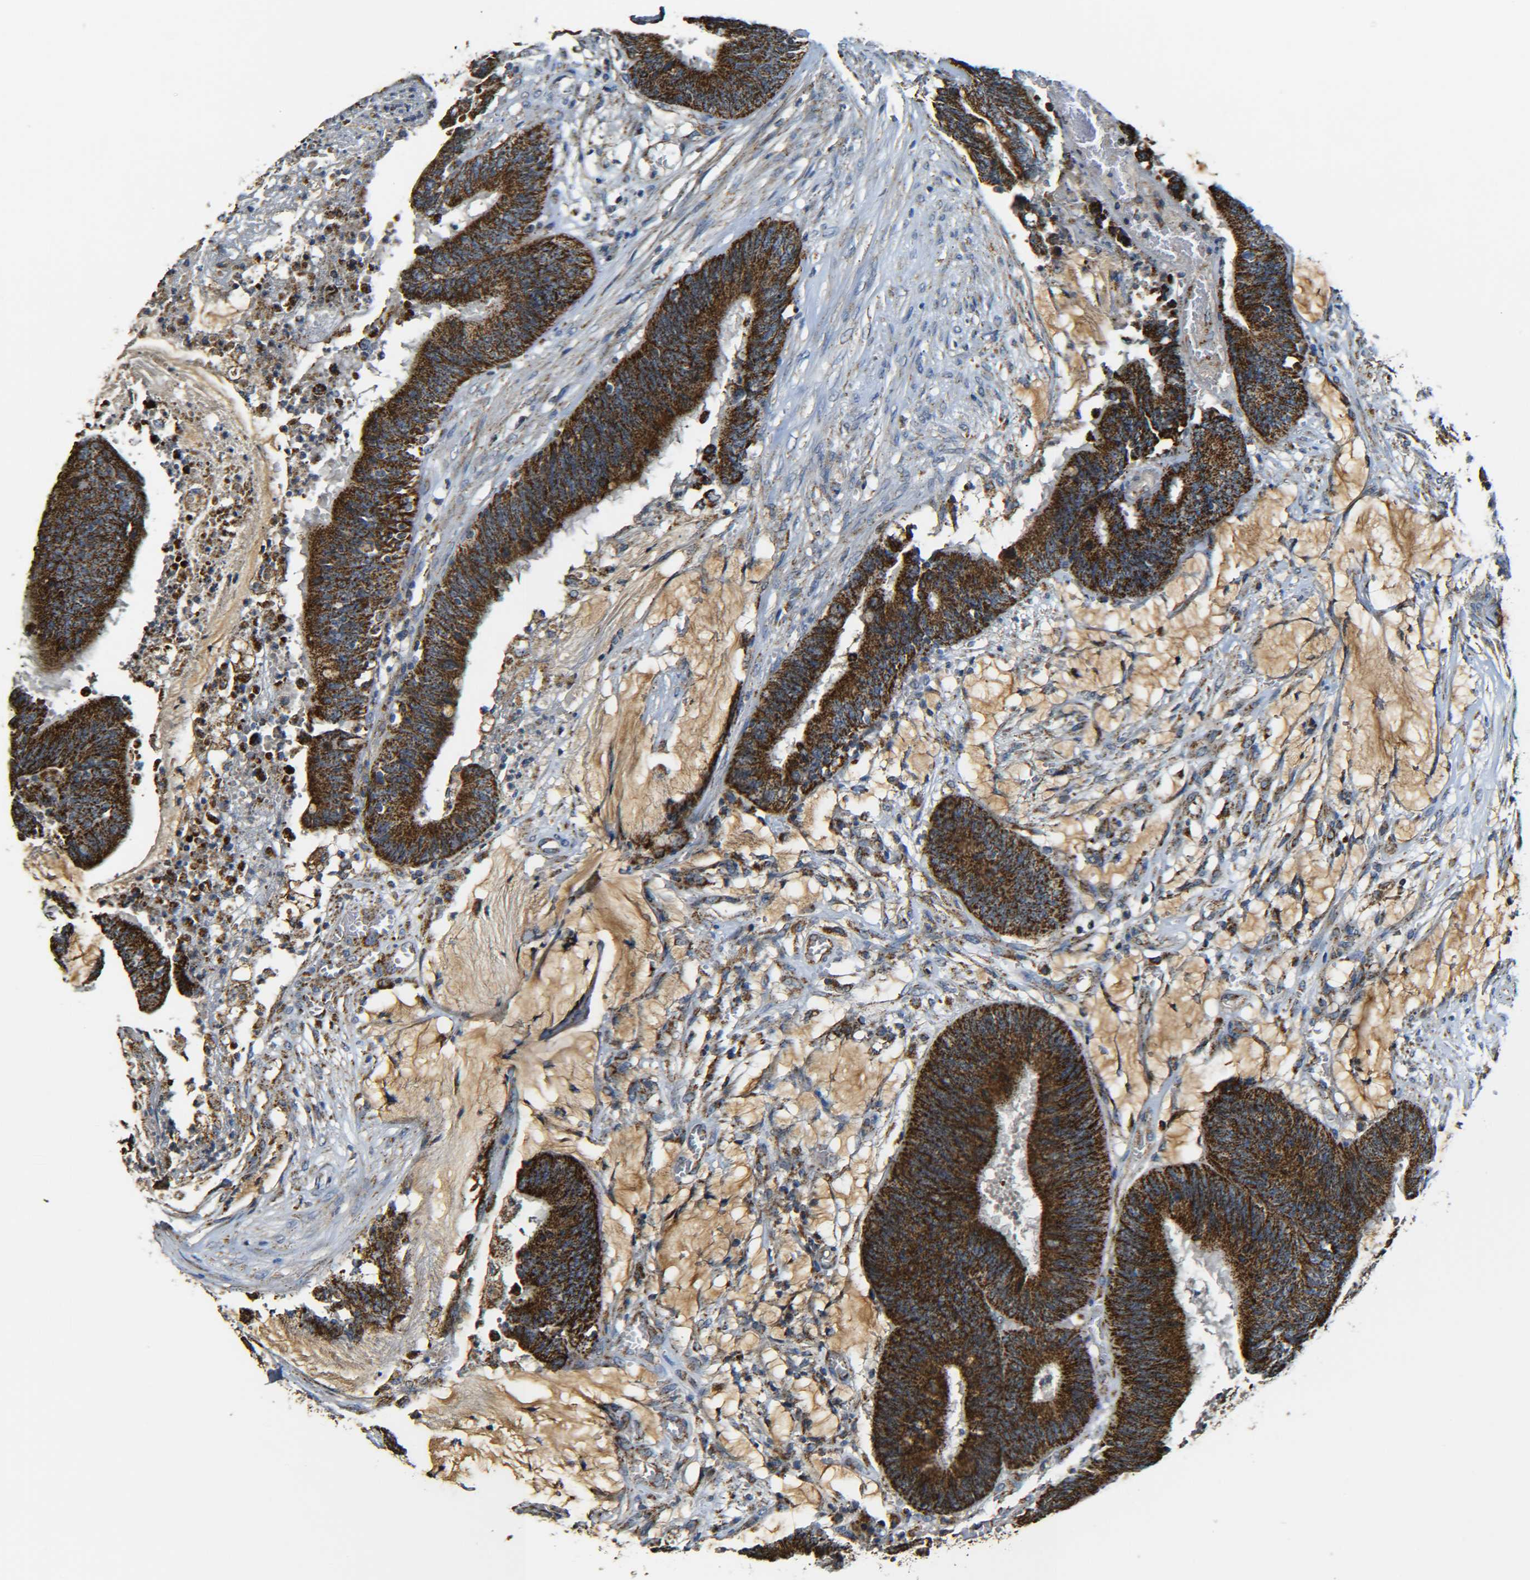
{"staining": {"intensity": "strong", "quantity": ">75%", "location": "cytoplasmic/membranous"}, "tissue": "colorectal cancer", "cell_type": "Tumor cells", "image_type": "cancer", "snomed": [{"axis": "morphology", "description": "Adenocarcinoma, NOS"}, {"axis": "topography", "description": "Rectum"}], "caption": "Immunohistochemistry (IHC) (DAB) staining of human colorectal cancer displays strong cytoplasmic/membranous protein staining in approximately >75% of tumor cells. (IHC, brightfield microscopy, high magnification).", "gene": "NR3C2", "patient": {"sex": "female", "age": 66}}